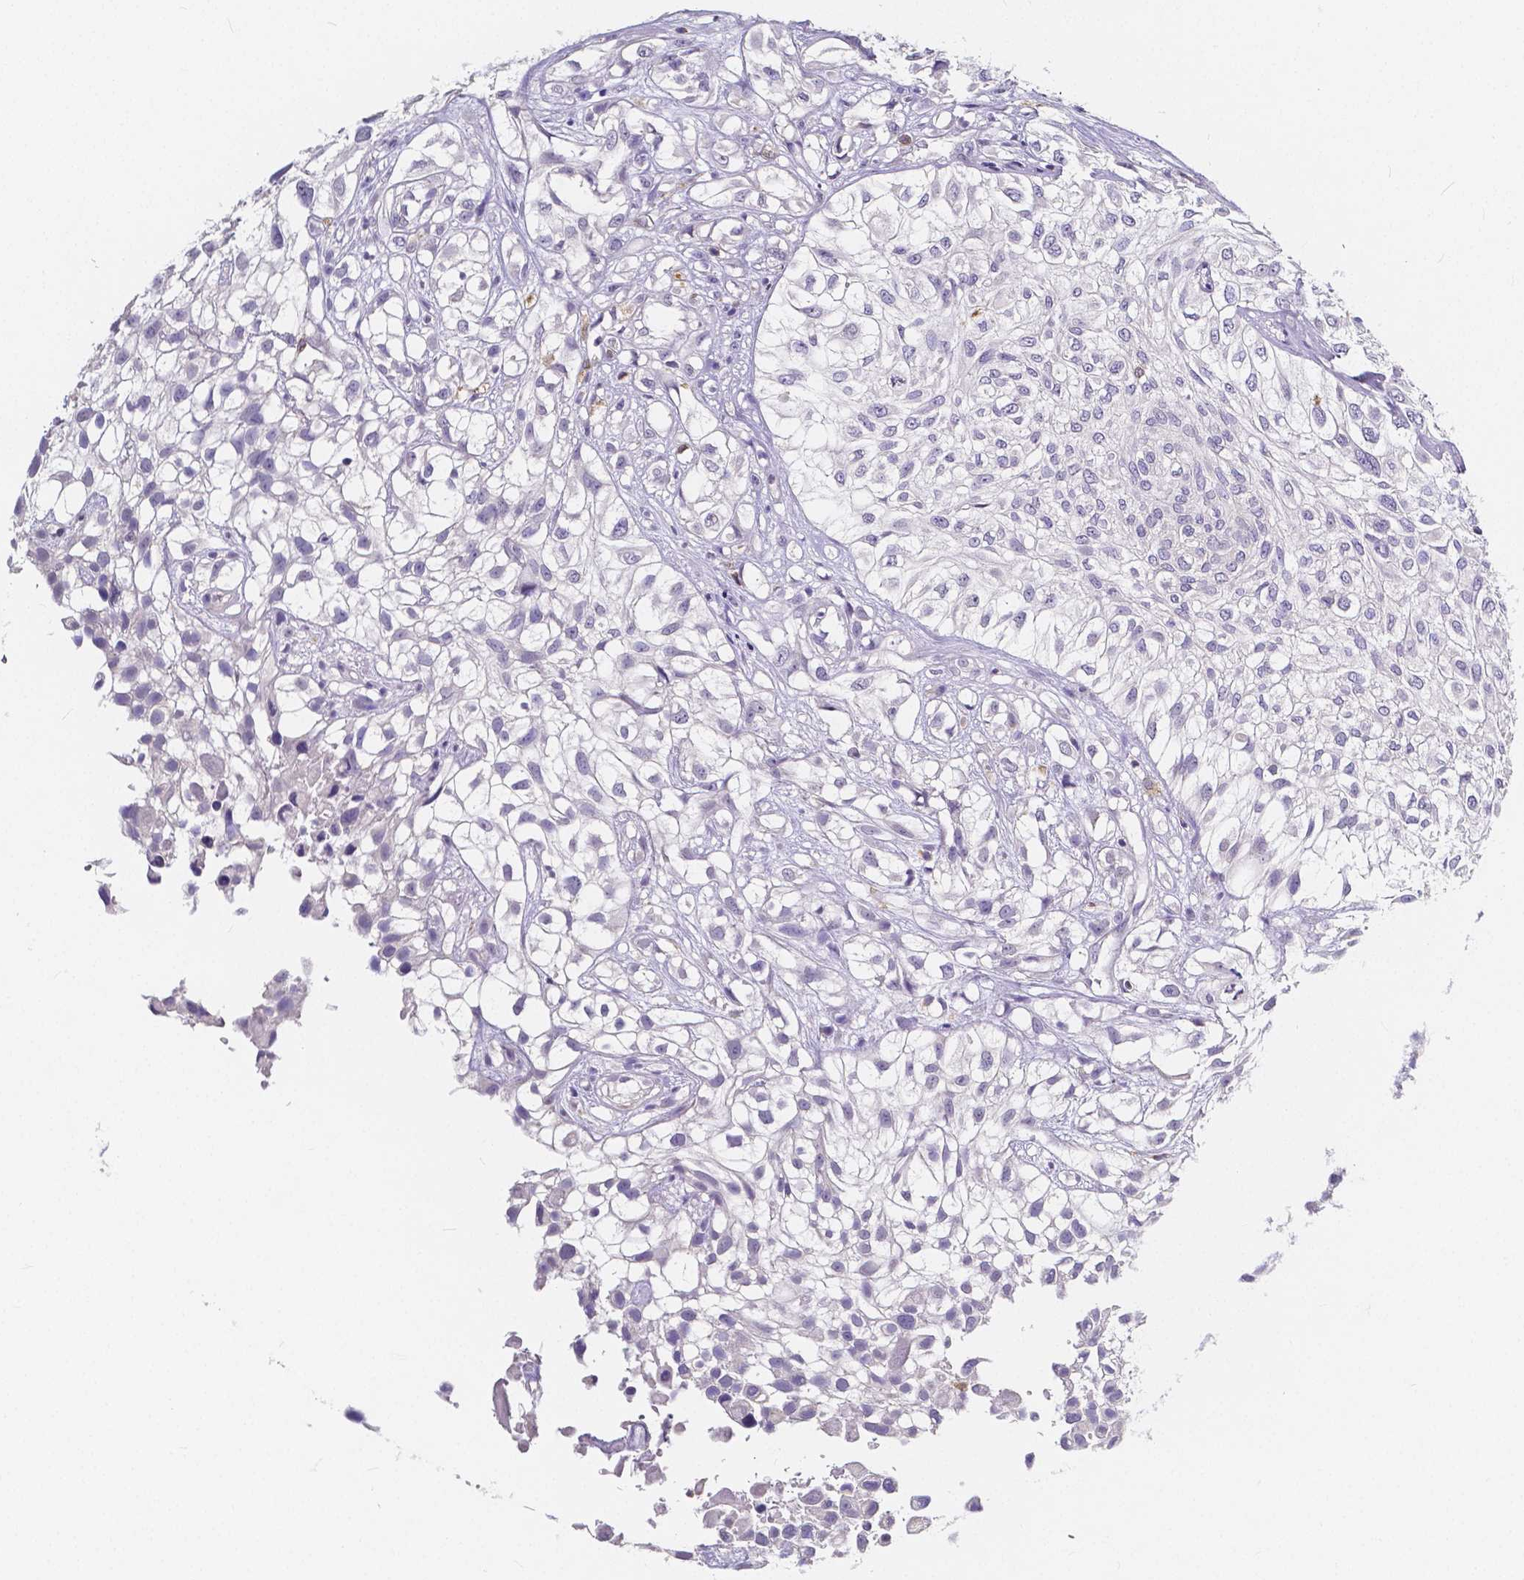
{"staining": {"intensity": "negative", "quantity": "none", "location": "none"}, "tissue": "urothelial cancer", "cell_type": "Tumor cells", "image_type": "cancer", "snomed": [{"axis": "morphology", "description": "Urothelial carcinoma, High grade"}, {"axis": "topography", "description": "Urinary bladder"}], "caption": "This photomicrograph is of urothelial cancer stained with IHC to label a protein in brown with the nuclei are counter-stained blue. There is no expression in tumor cells. (DAB immunohistochemistry visualized using brightfield microscopy, high magnification).", "gene": "ACP5", "patient": {"sex": "male", "age": 56}}